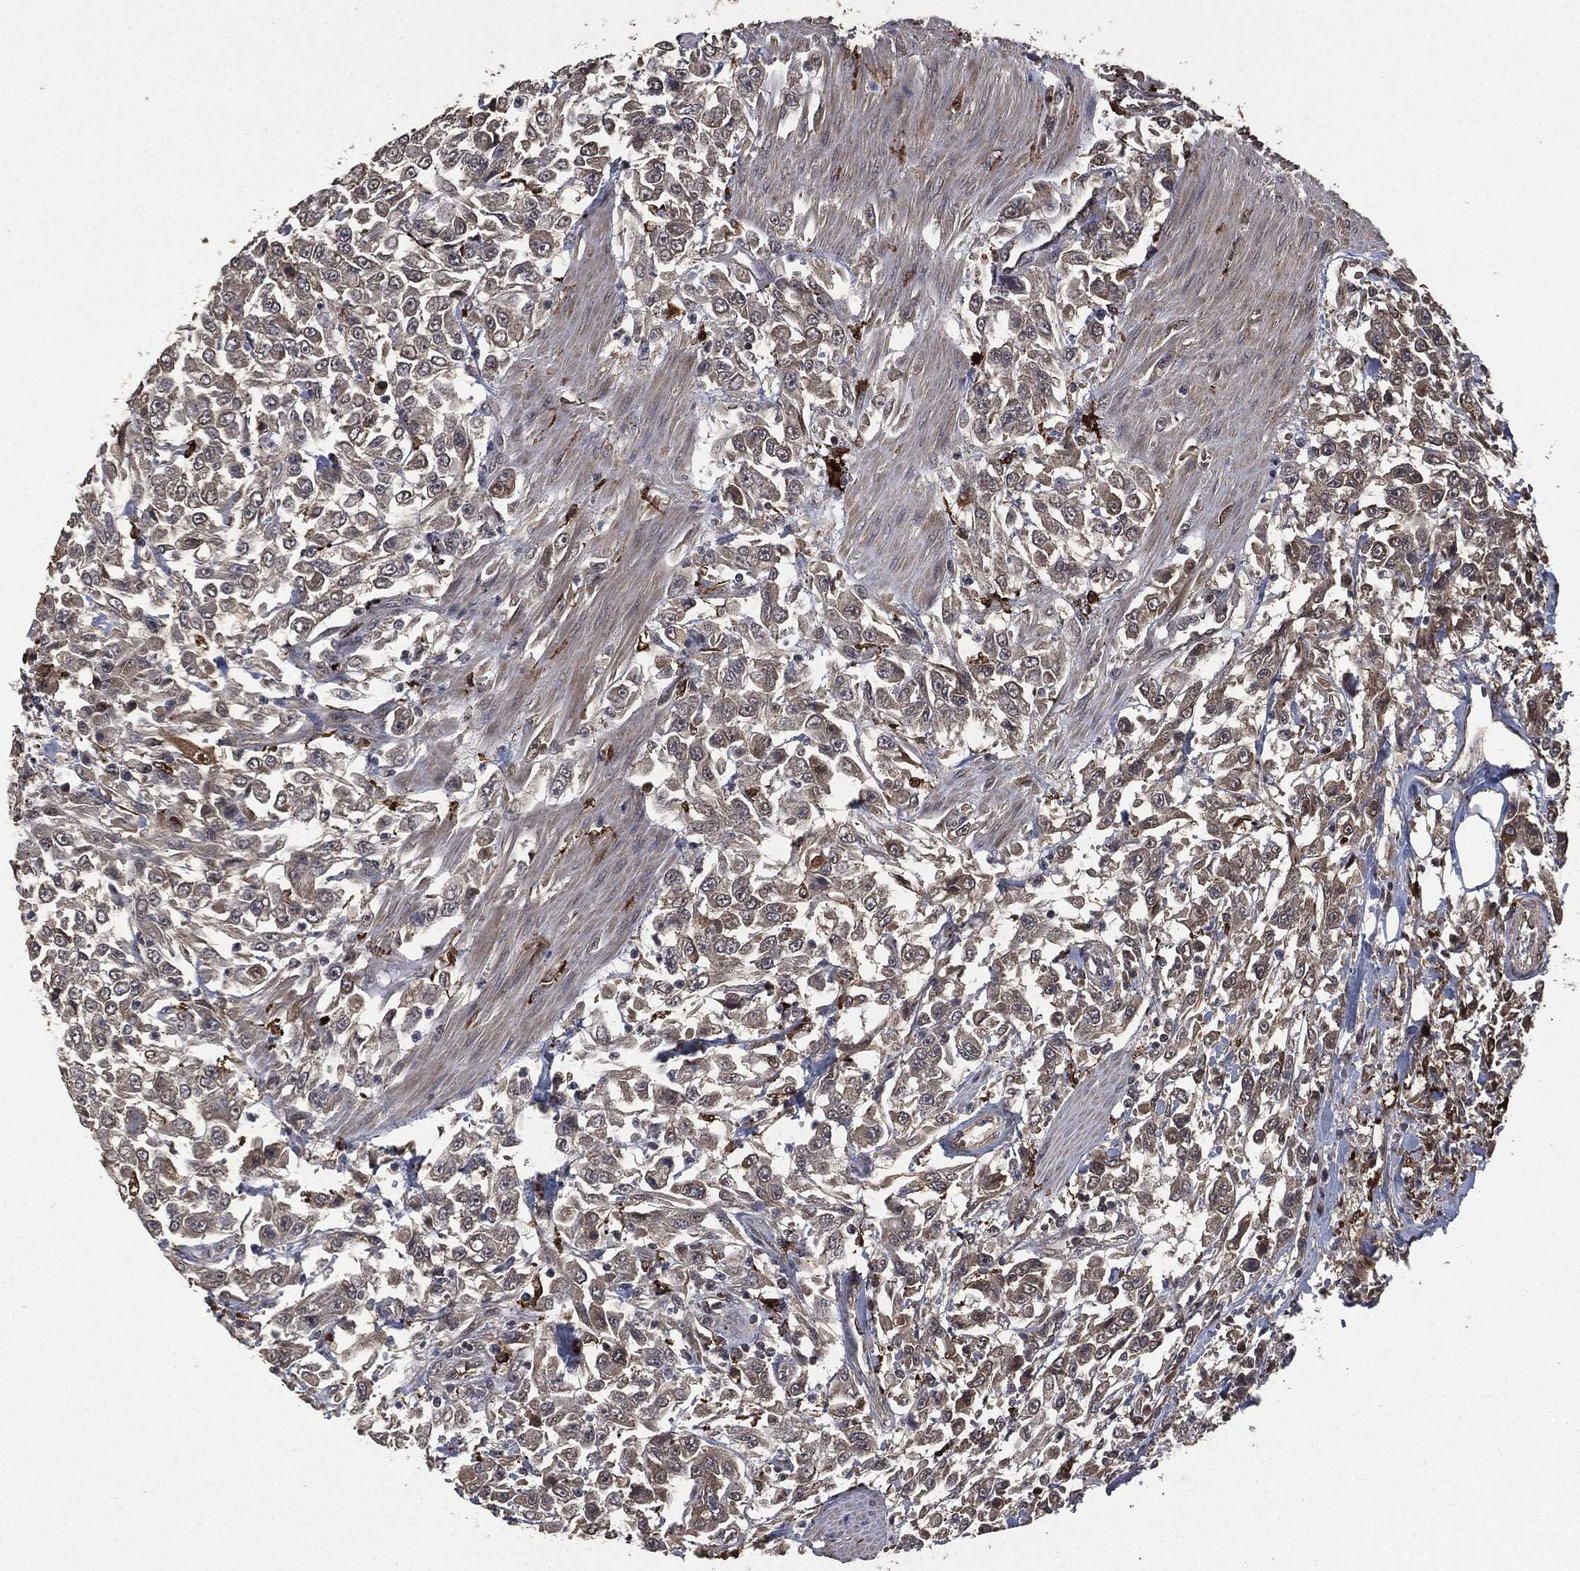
{"staining": {"intensity": "negative", "quantity": "none", "location": "none"}, "tissue": "urothelial cancer", "cell_type": "Tumor cells", "image_type": "cancer", "snomed": [{"axis": "morphology", "description": "Urothelial carcinoma, High grade"}, {"axis": "topography", "description": "Urinary bladder"}], "caption": "A histopathology image of high-grade urothelial carcinoma stained for a protein displays no brown staining in tumor cells. Brightfield microscopy of immunohistochemistry (IHC) stained with DAB (brown) and hematoxylin (blue), captured at high magnification.", "gene": "CRABP2", "patient": {"sex": "male", "age": 46}}